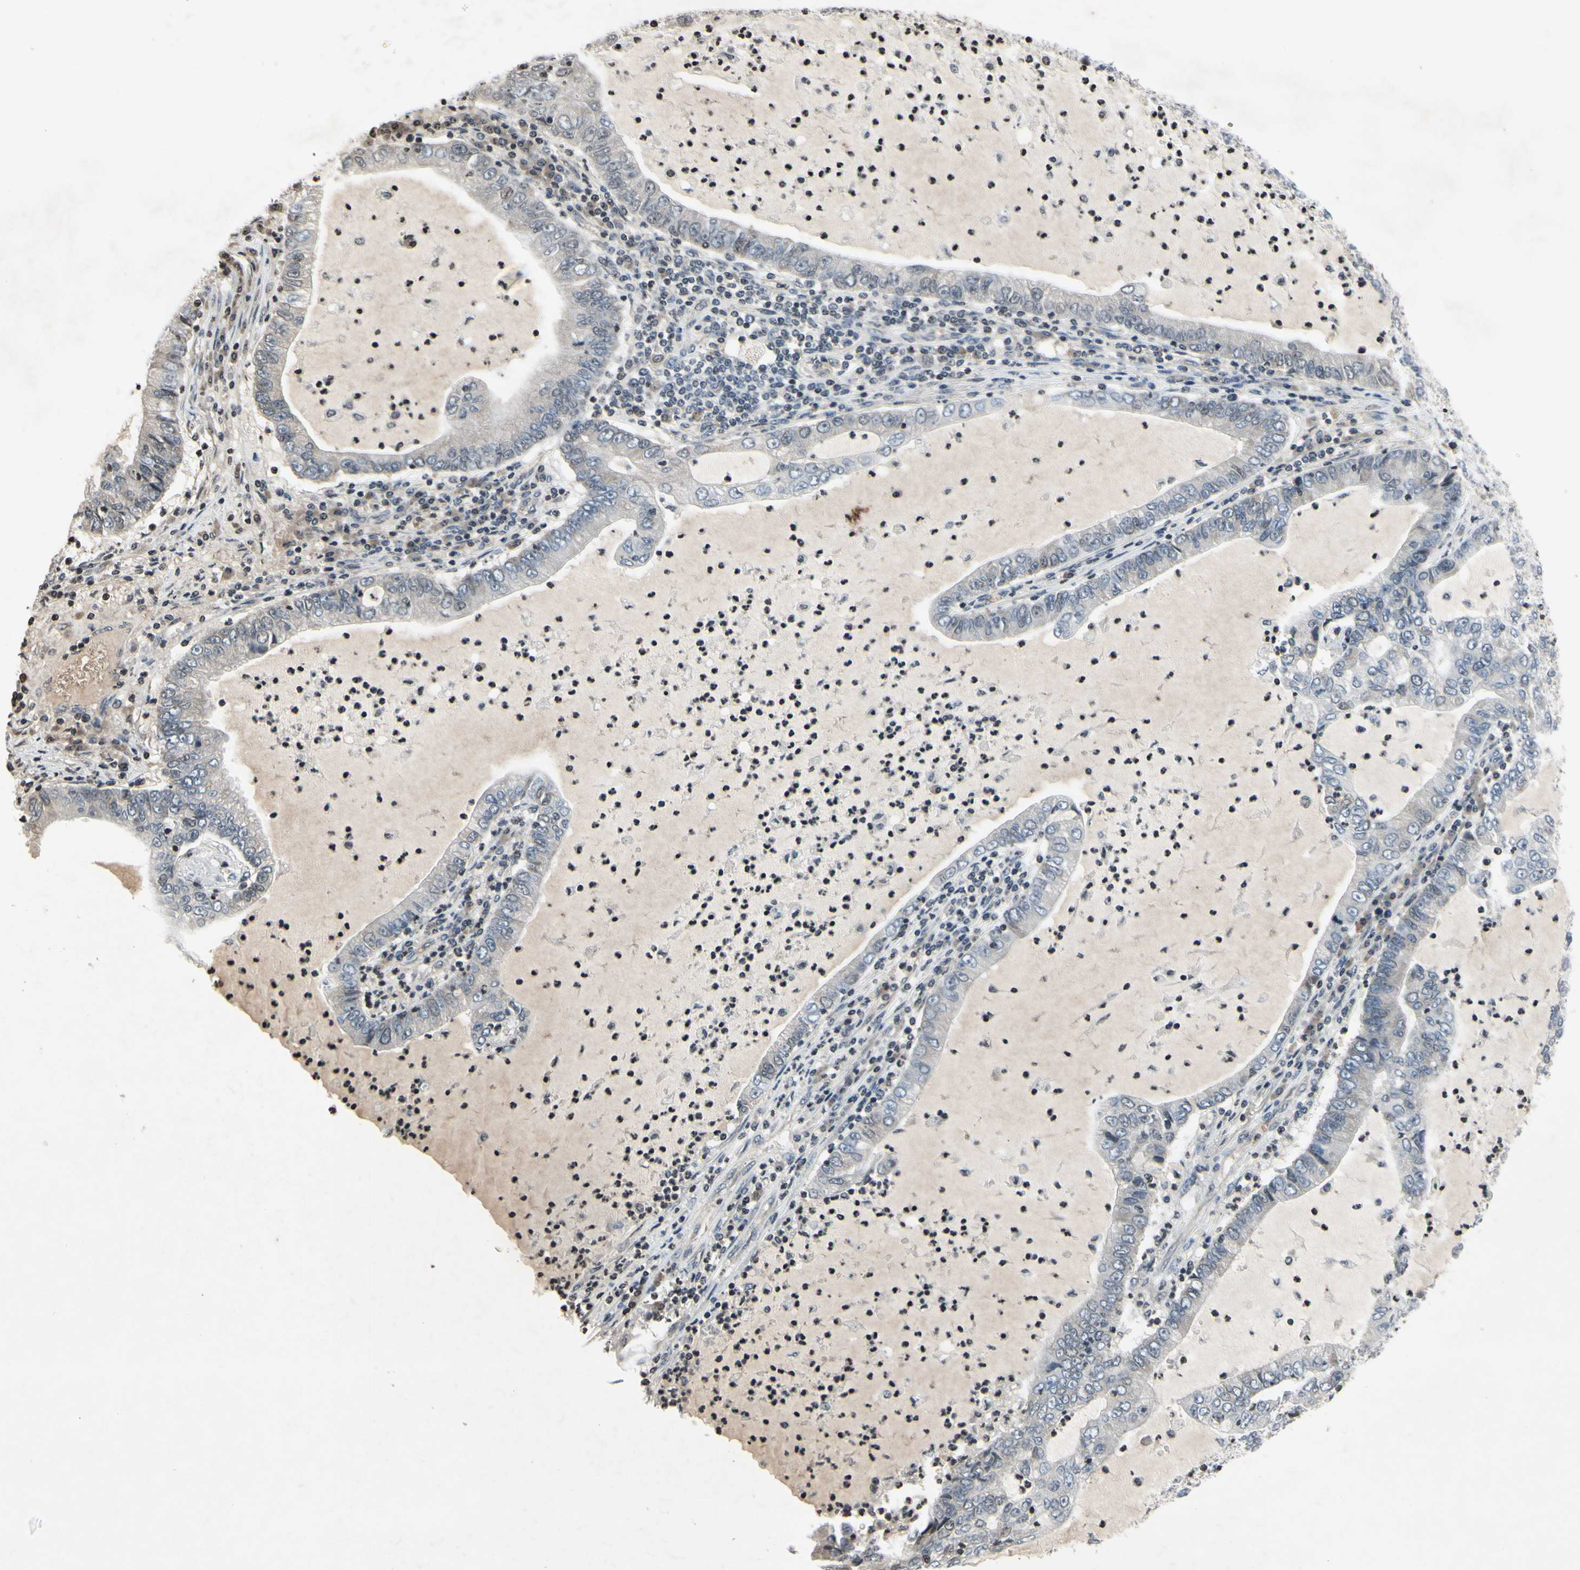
{"staining": {"intensity": "negative", "quantity": "none", "location": "none"}, "tissue": "lung cancer", "cell_type": "Tumor cells", "image_type": "cancer", "snomed": [{"axis": "morphology", "description": "Adenocarcinoma, NOS"}, {"axis": "topography", "description": "Lung"}], "caption": "Immunohistochemical staining of human lung adenocarcinoma displays no significant positivity in tumor cells.", "gene": "ARG1", "patient": {"sex": "female", "age": 51}}